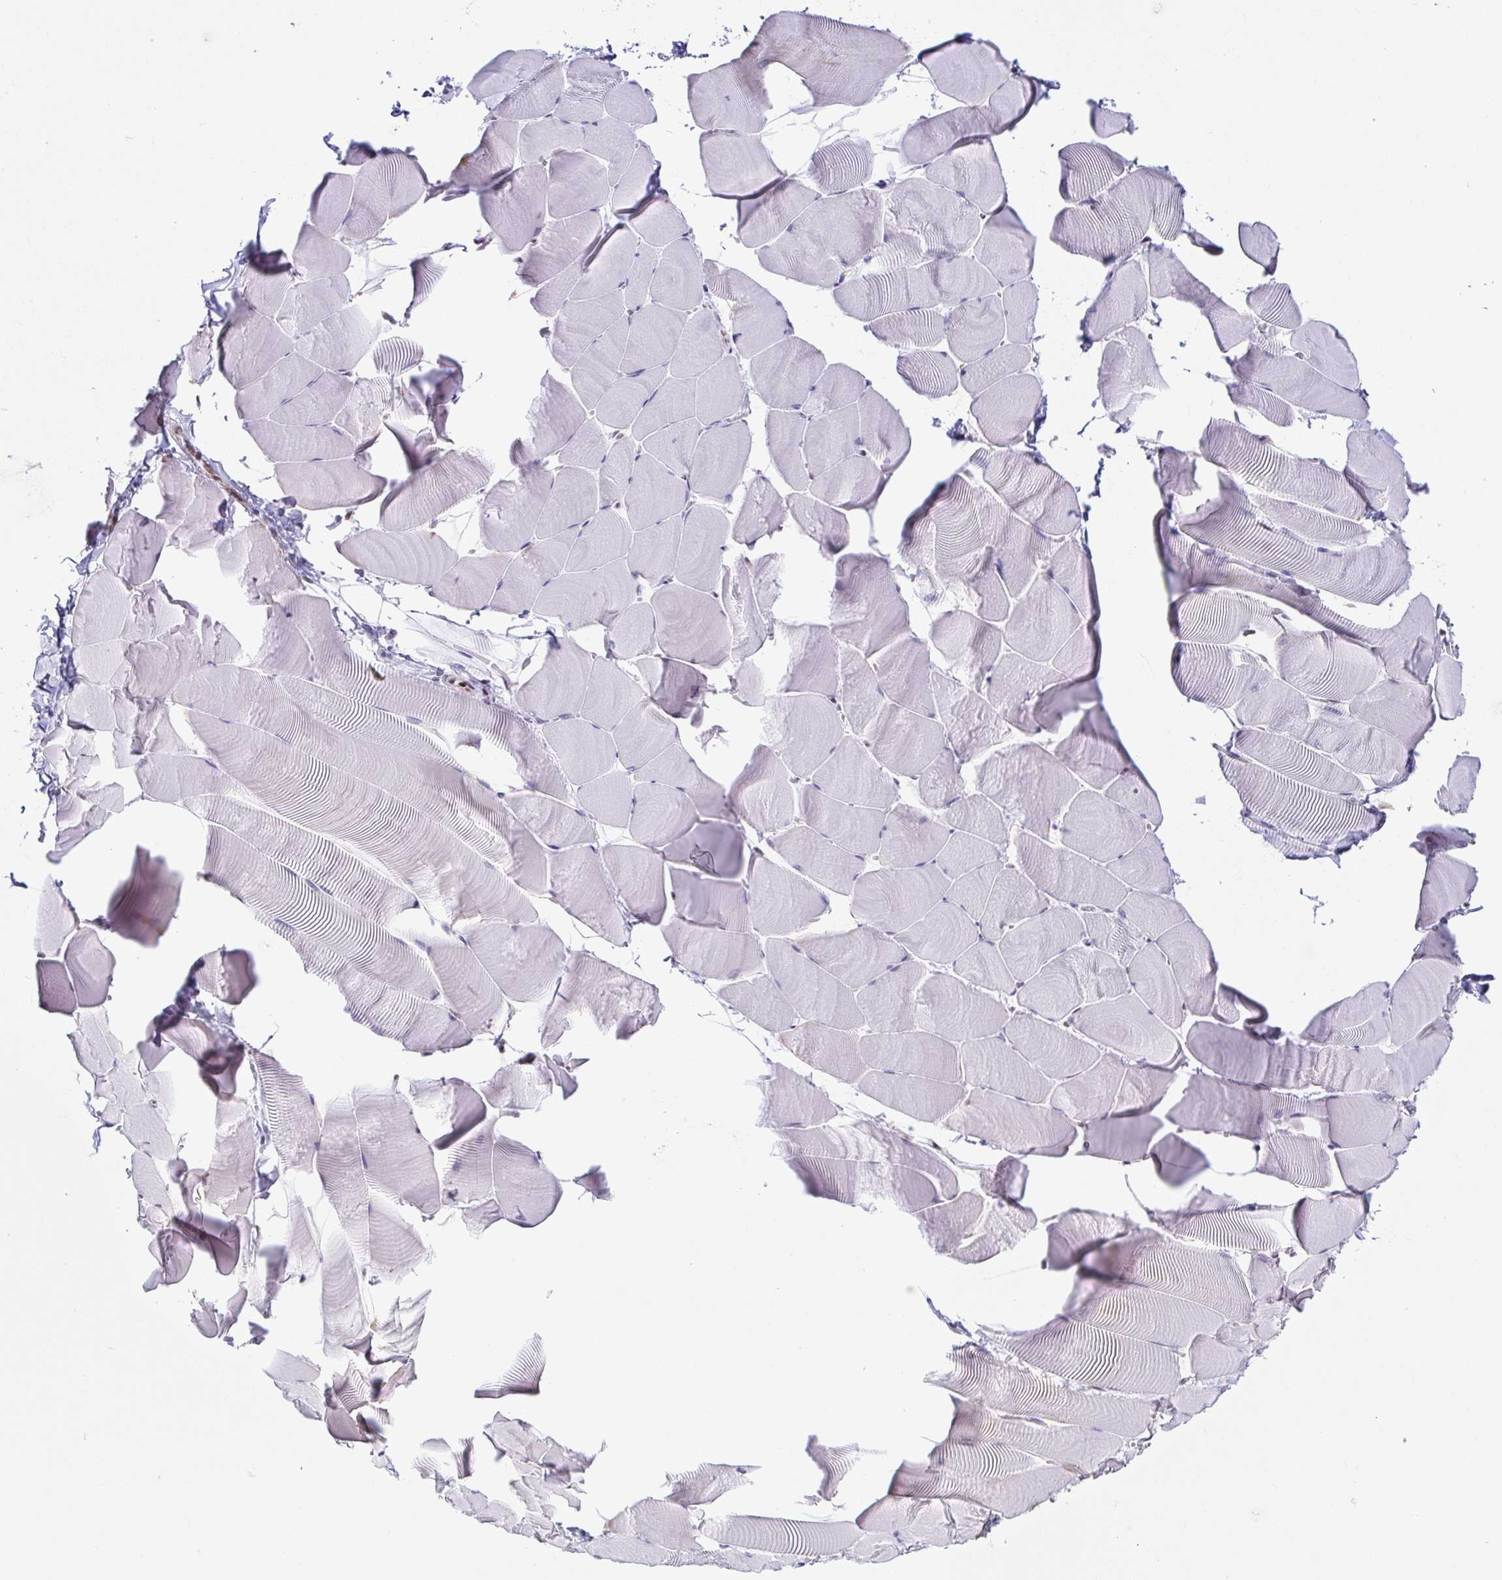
{"staining": {"intensity": "moderate", "quantity": "25%-75%", "location": "nuclear"}, "tissue": "skeletal muscle", "cell_type": "Myocytes", "image_type": "normal", "snomed": [{"axis": "morphology", "description": "Normal tissue, NOS"}, {"axis": "topography", "description": "Skeletal muscle"}], "caption": "Brown immunohistochemical staining in unremarkable skeletal muscle demonstrates moderate nuclear staining in about 25%-75% of myocytes. (Brightfield microscopy of DAB IHC at high magnification).", "gene": "EWSR1", "patient": {"sex": "male", "age": 25}}